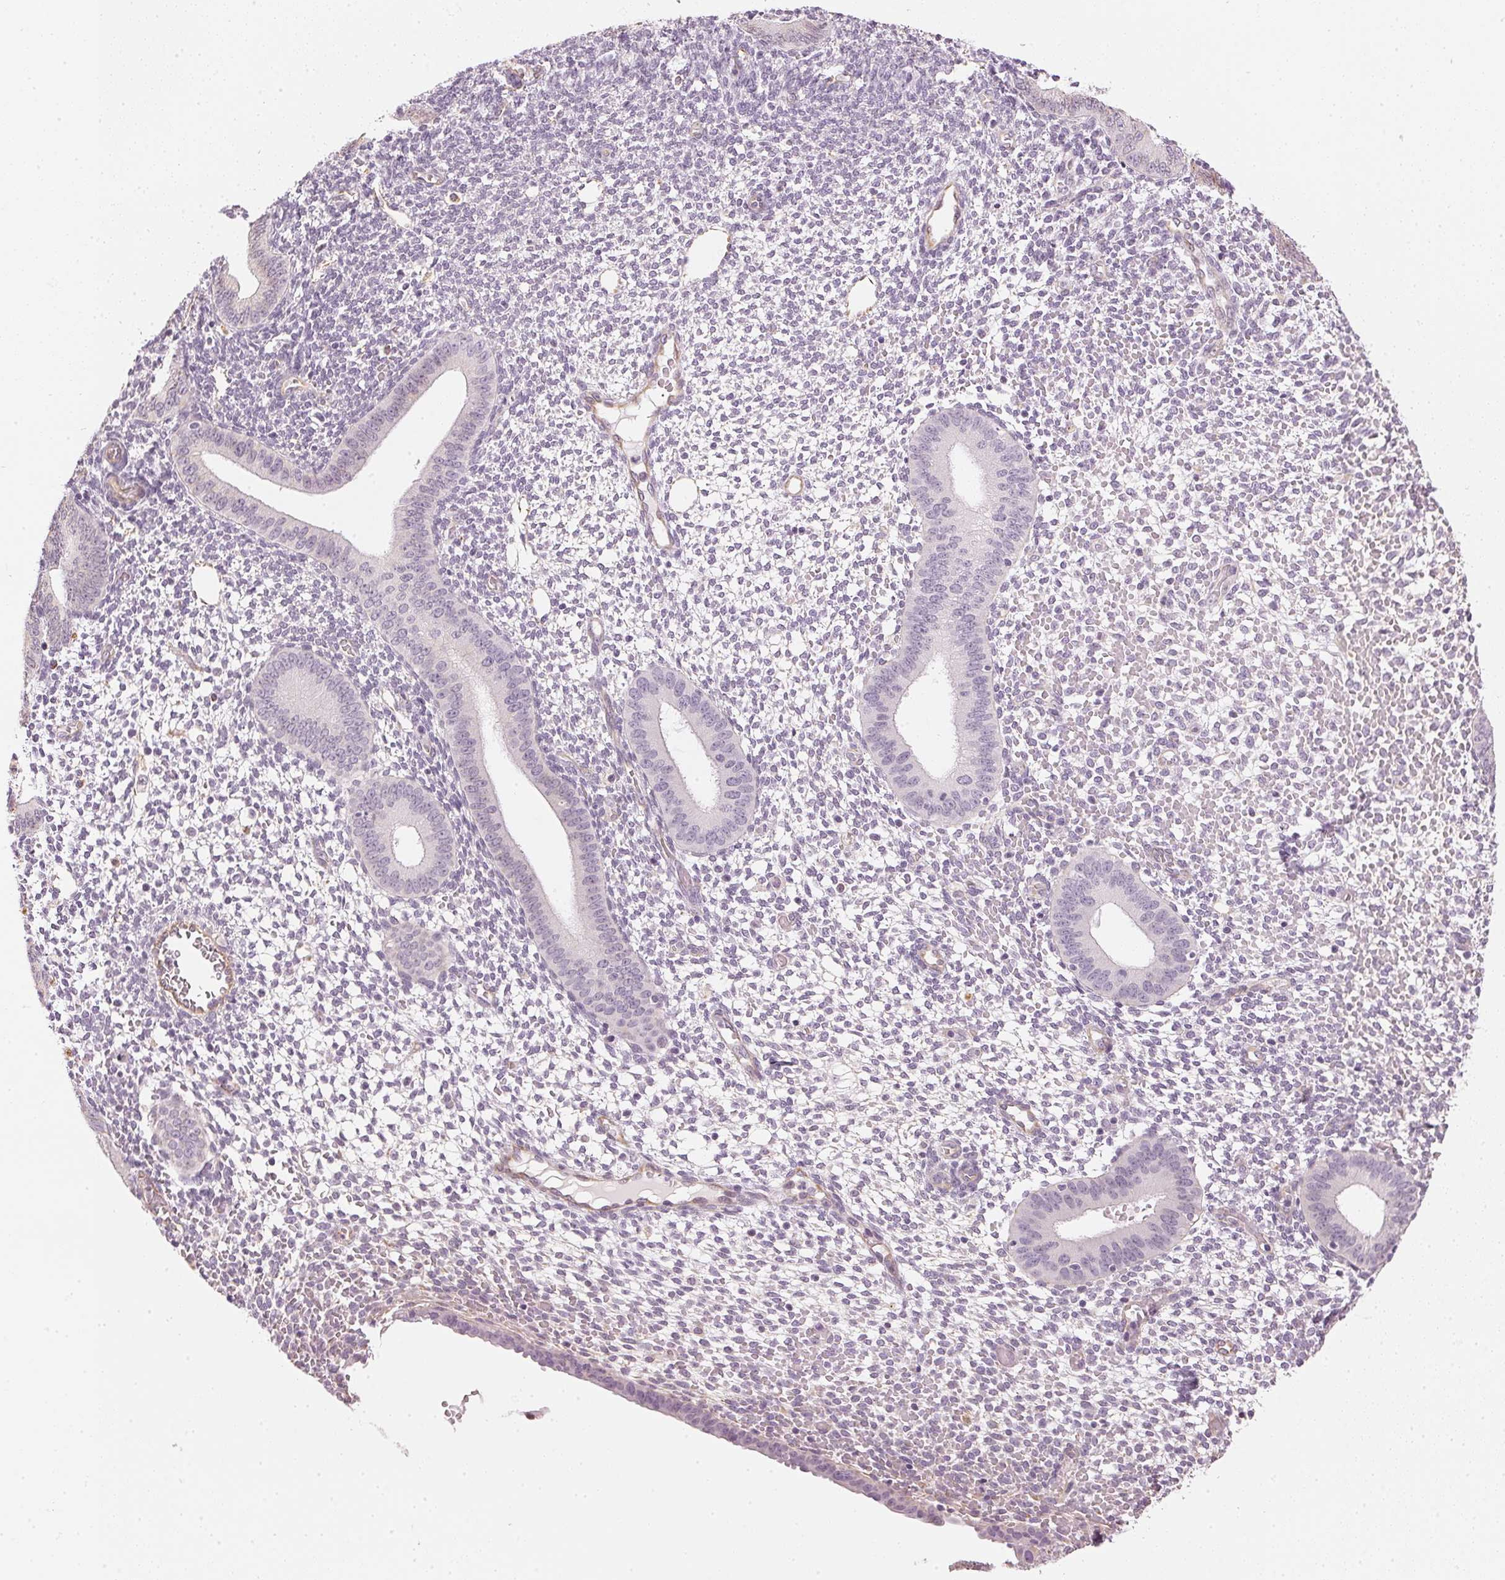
{"staining": {"intensity": "negative", "quantity": "none", "location": "none"}, "tissue": "endometrium", "cell_type": "Cells in endometrial stroma", "image_type": "normal", "snomed": [{"axis": "morphology", "description": "Normal tissue, NOS"}, {"axis": "topography", "description": "Endometrium"}], "caption": "Micrograph shows no significant protein staining in cells in endometrial stroma of benign endometrium. (DAB IHC, high magnification).", "gene": "APLP1", "patient": {"sex": "female", "age": 40}}